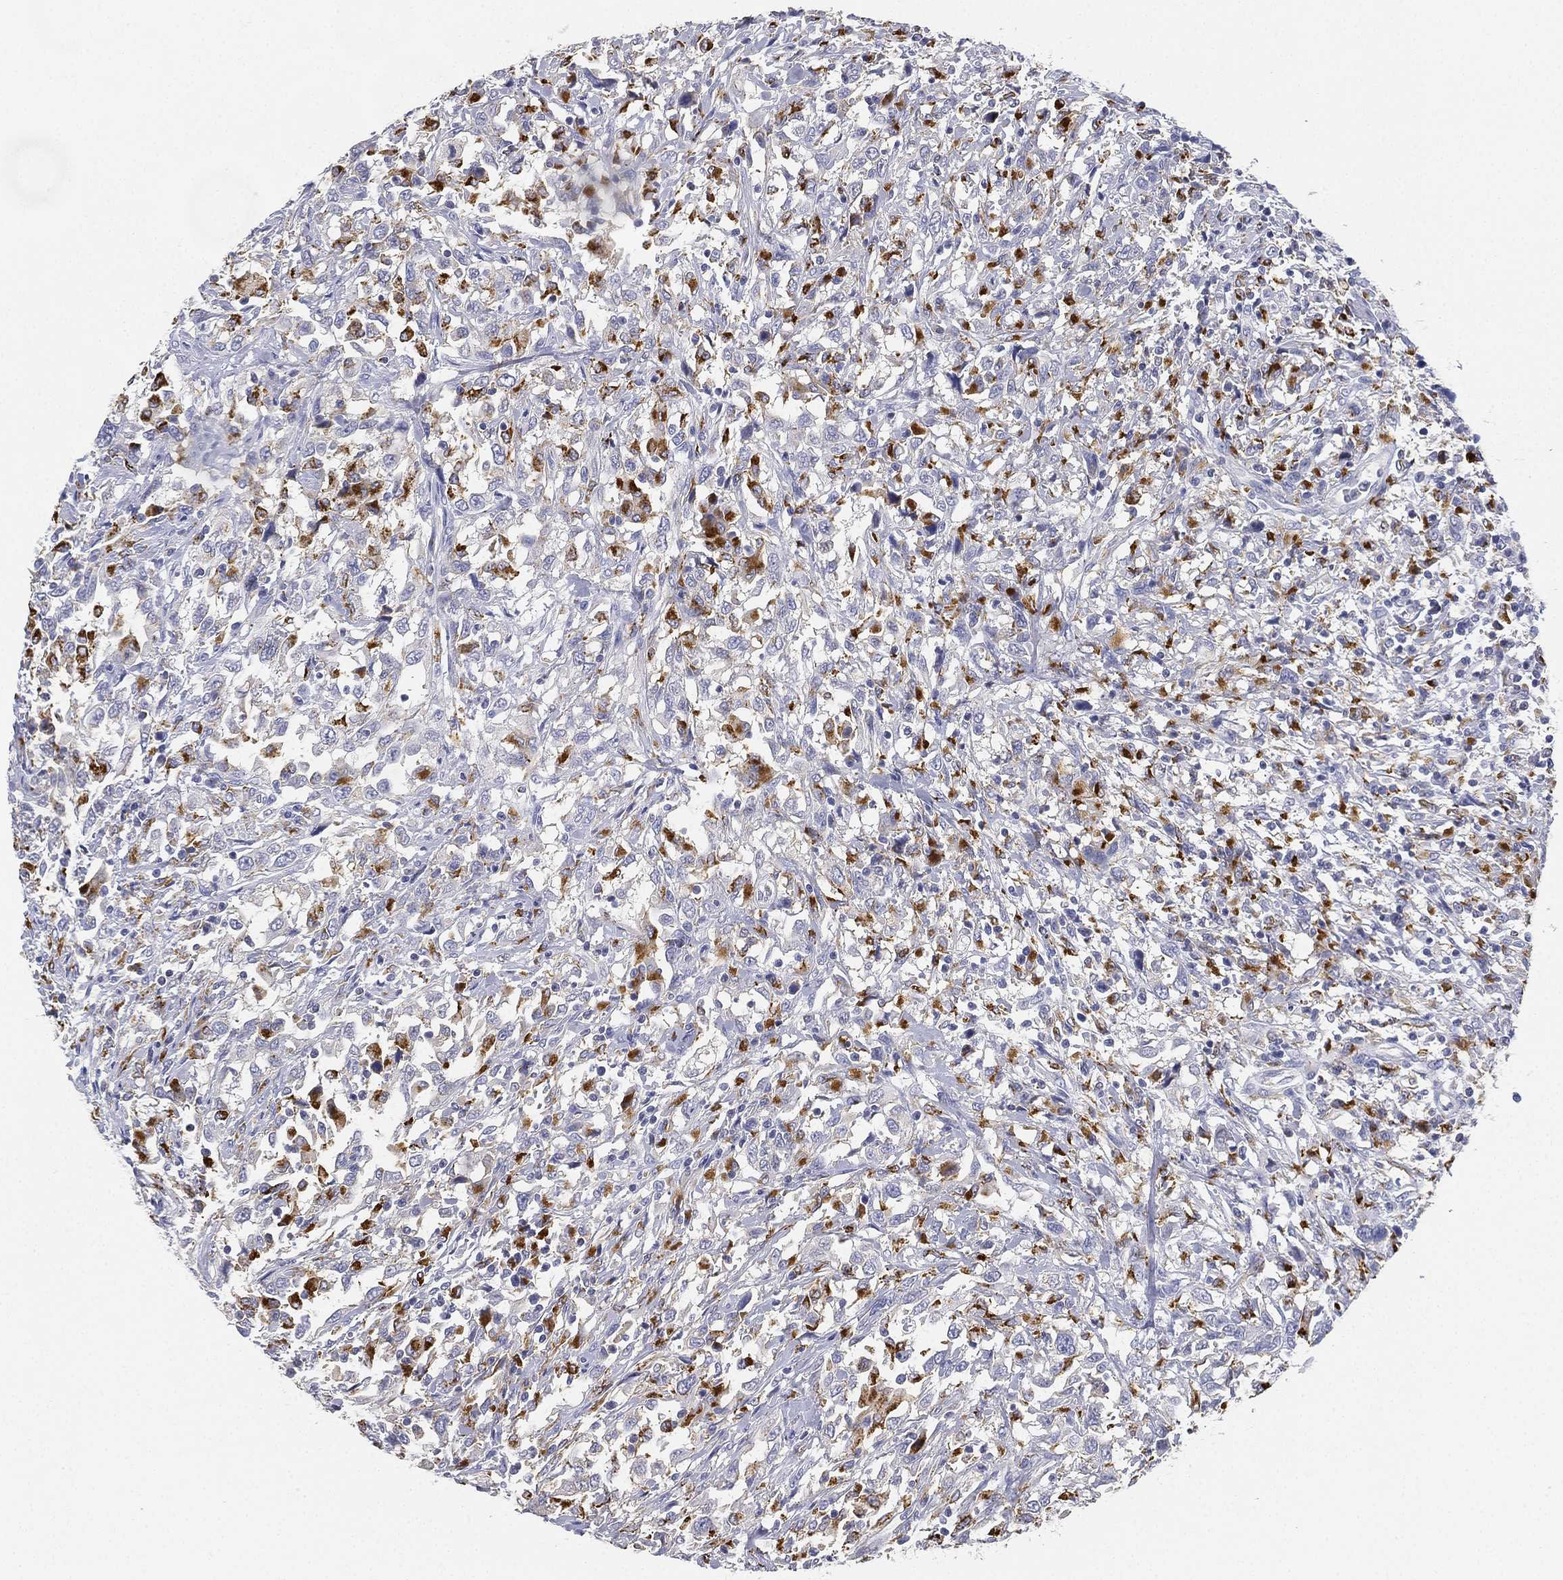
{"staining": {"intensity": "moderate", "quantity": "<25%", "location": "cytoplasmic/membranous"}, "tissue": "urothelial cancer", "cell_type": "Tumor cells", "image_type": "cancer", "snomed": [{"axis": "morphology", "description": "Urothelial carcinoma, NOS"}, {"axis": "morphology", "description": "Urothelial carcinoma, High grade"}, {"axis": "topography", "description": "Urinary bladder"}], "caption": "Approximately <25% of tumor cells in urothelial cancer display moderate cytoplasmic/membranous protein staining as visualized by brown immunohistochemical staining.", "gene": "NPC2", "patient": {"sex": "female", "age": 64}}